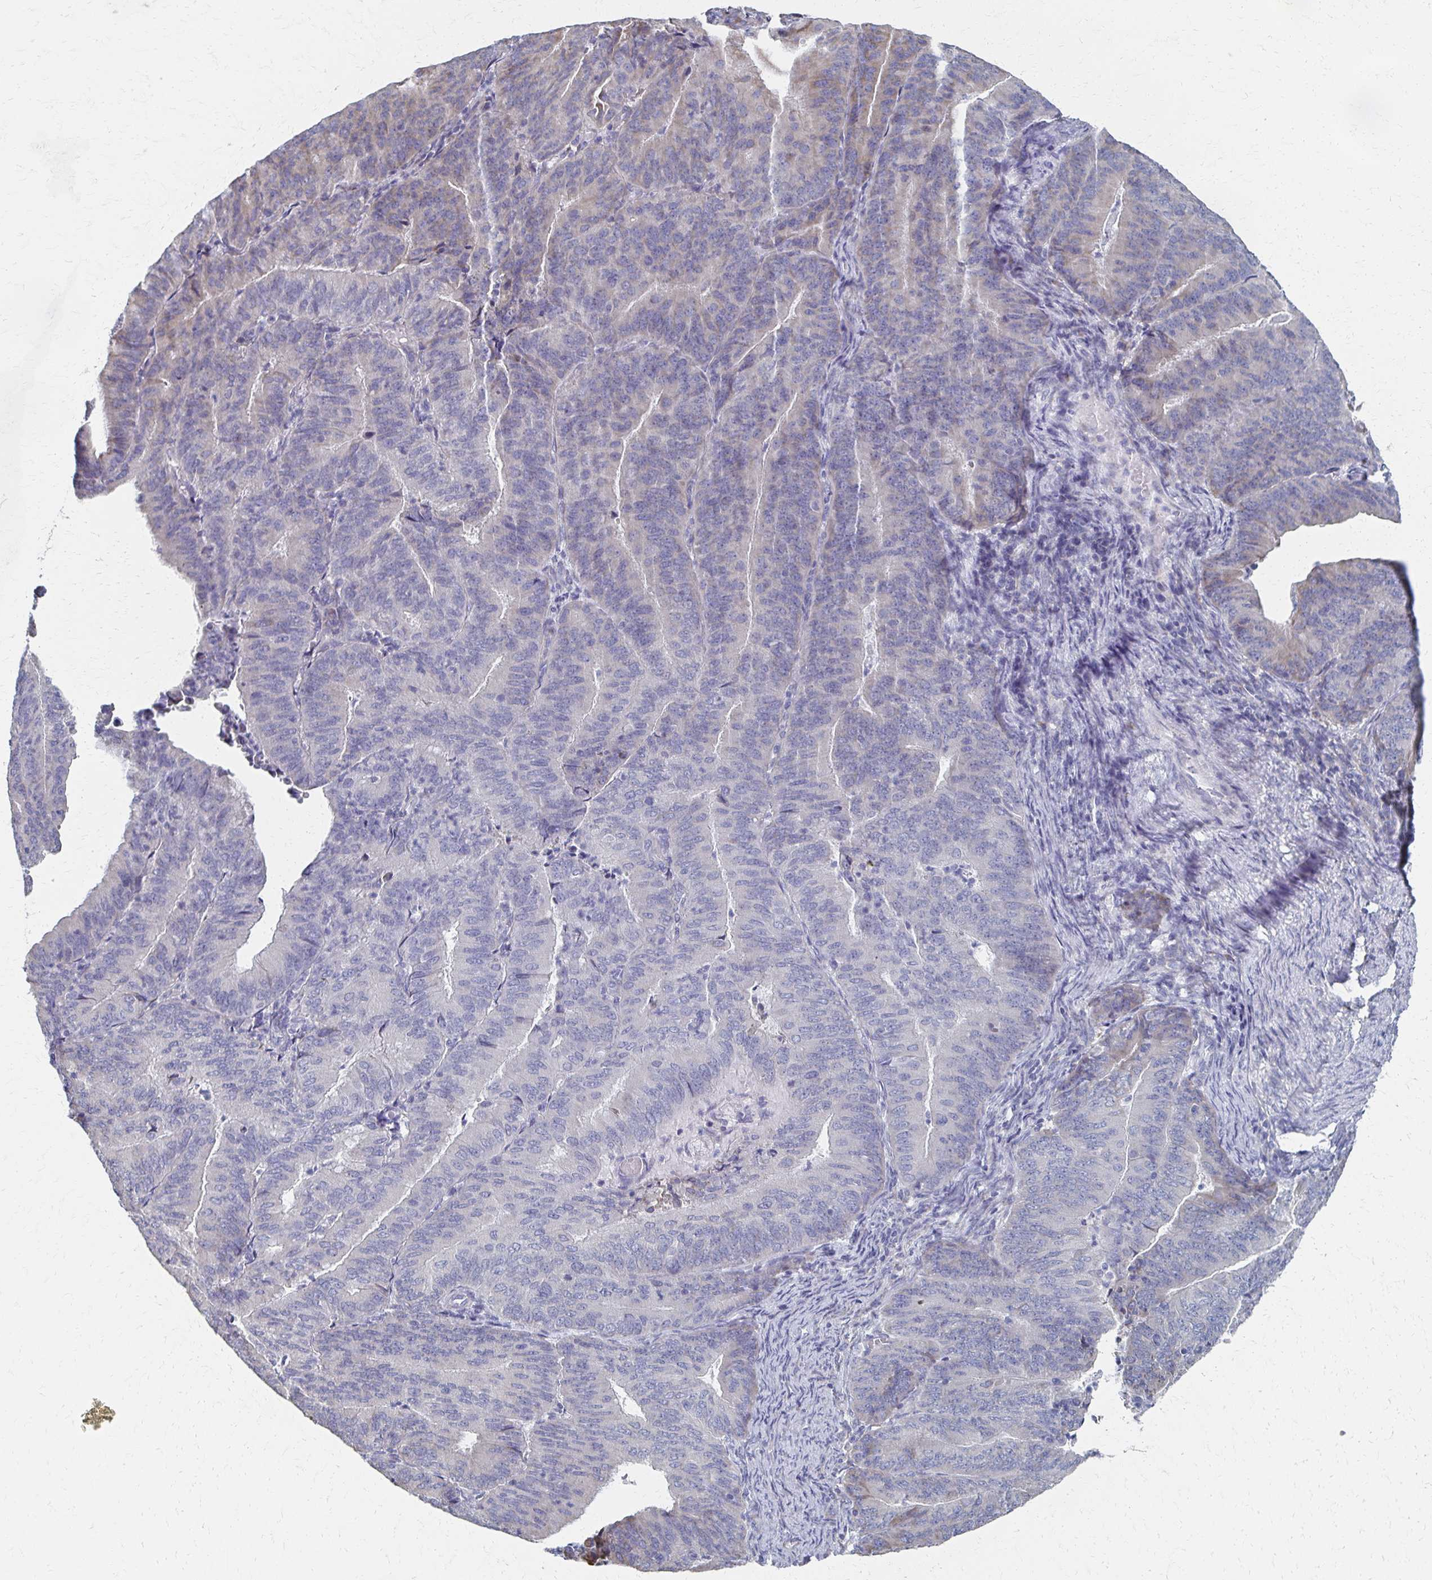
{"staining": {"intensity": "negative", "quantity": "none", "location": "none"}, "tissue": "endometrial cancer", "cell_type": "Tumor cells", "image_type": "cancer", "snomed": [{"axis": "morphology", "description": "Adenocarcinoma, NOS"}, {"axis": "topography", "description": "Endometrium"}], "caption": "This is an IHC image of human endometrial adenocarcinoma. There is no staining in tumor cells.", "gene": "ATP1A3", "patient": {"sex": "female", "age": 57}}